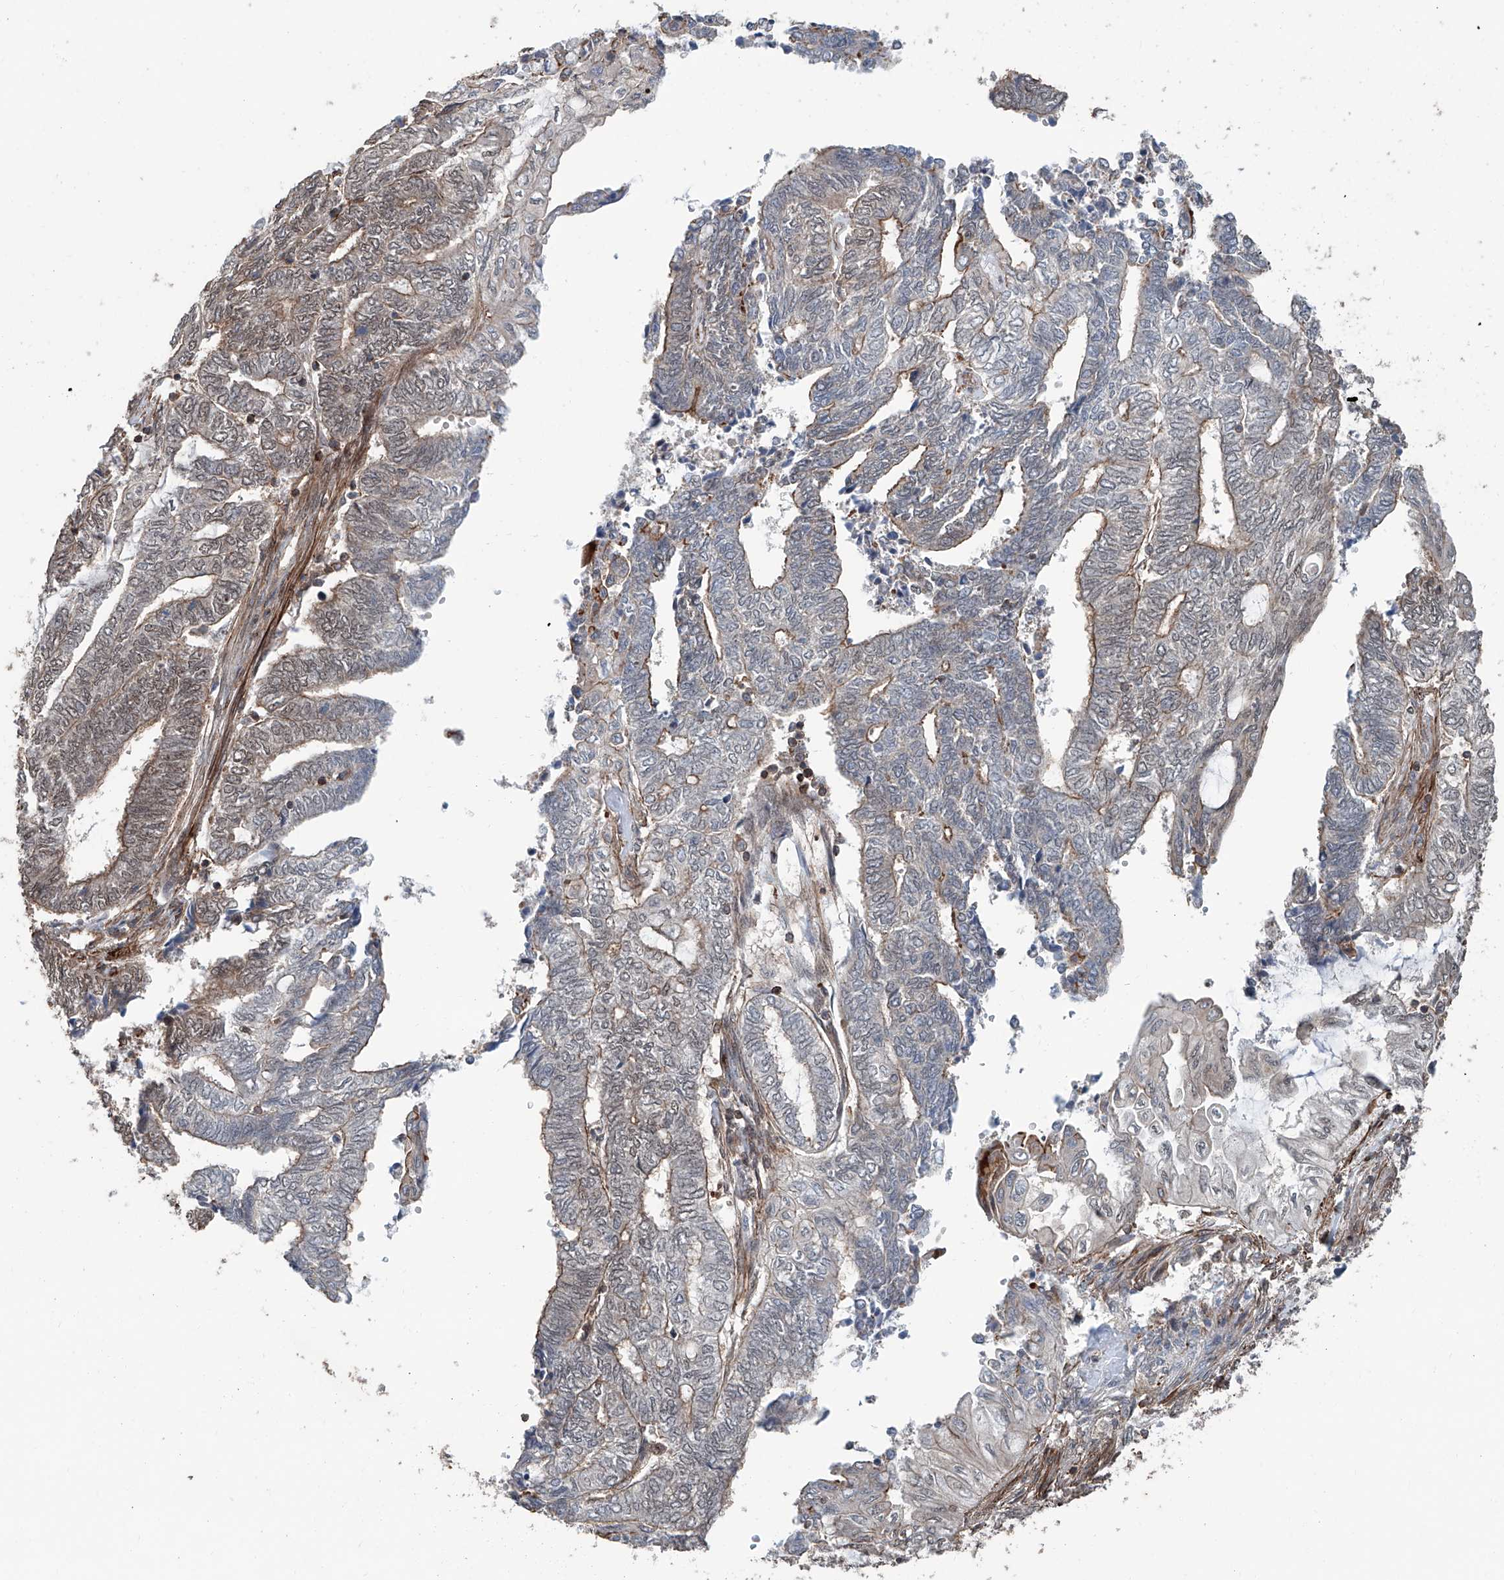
{"staining": {"intensity": "weak", "quantity": "25%-75%", "location": "cytoplasmic/membranous,nuclear"}, "tissue": "endometrial cancer", "cell_type": "Tumor cells", "image_type": "cancer", "snomed": [{"axis": "morphology", "description": "Adenocarcinoma, NOS"}, {"axis": "topography", "description": "Uterus"}, {"axis": "topography", "description": "Endometrium"}], "caption": "Immunohistochemical staining of human adenocarcinoma (endometrial) demonstrates weak cytoplasmic/membranous and nuclear protein expression in about 25%-75% of tumor cells. (DAB = brown stain, brightfield microscopy at high magnification).", "gene": "SDE2", "patient": {"sex": "female", "age": 70}}